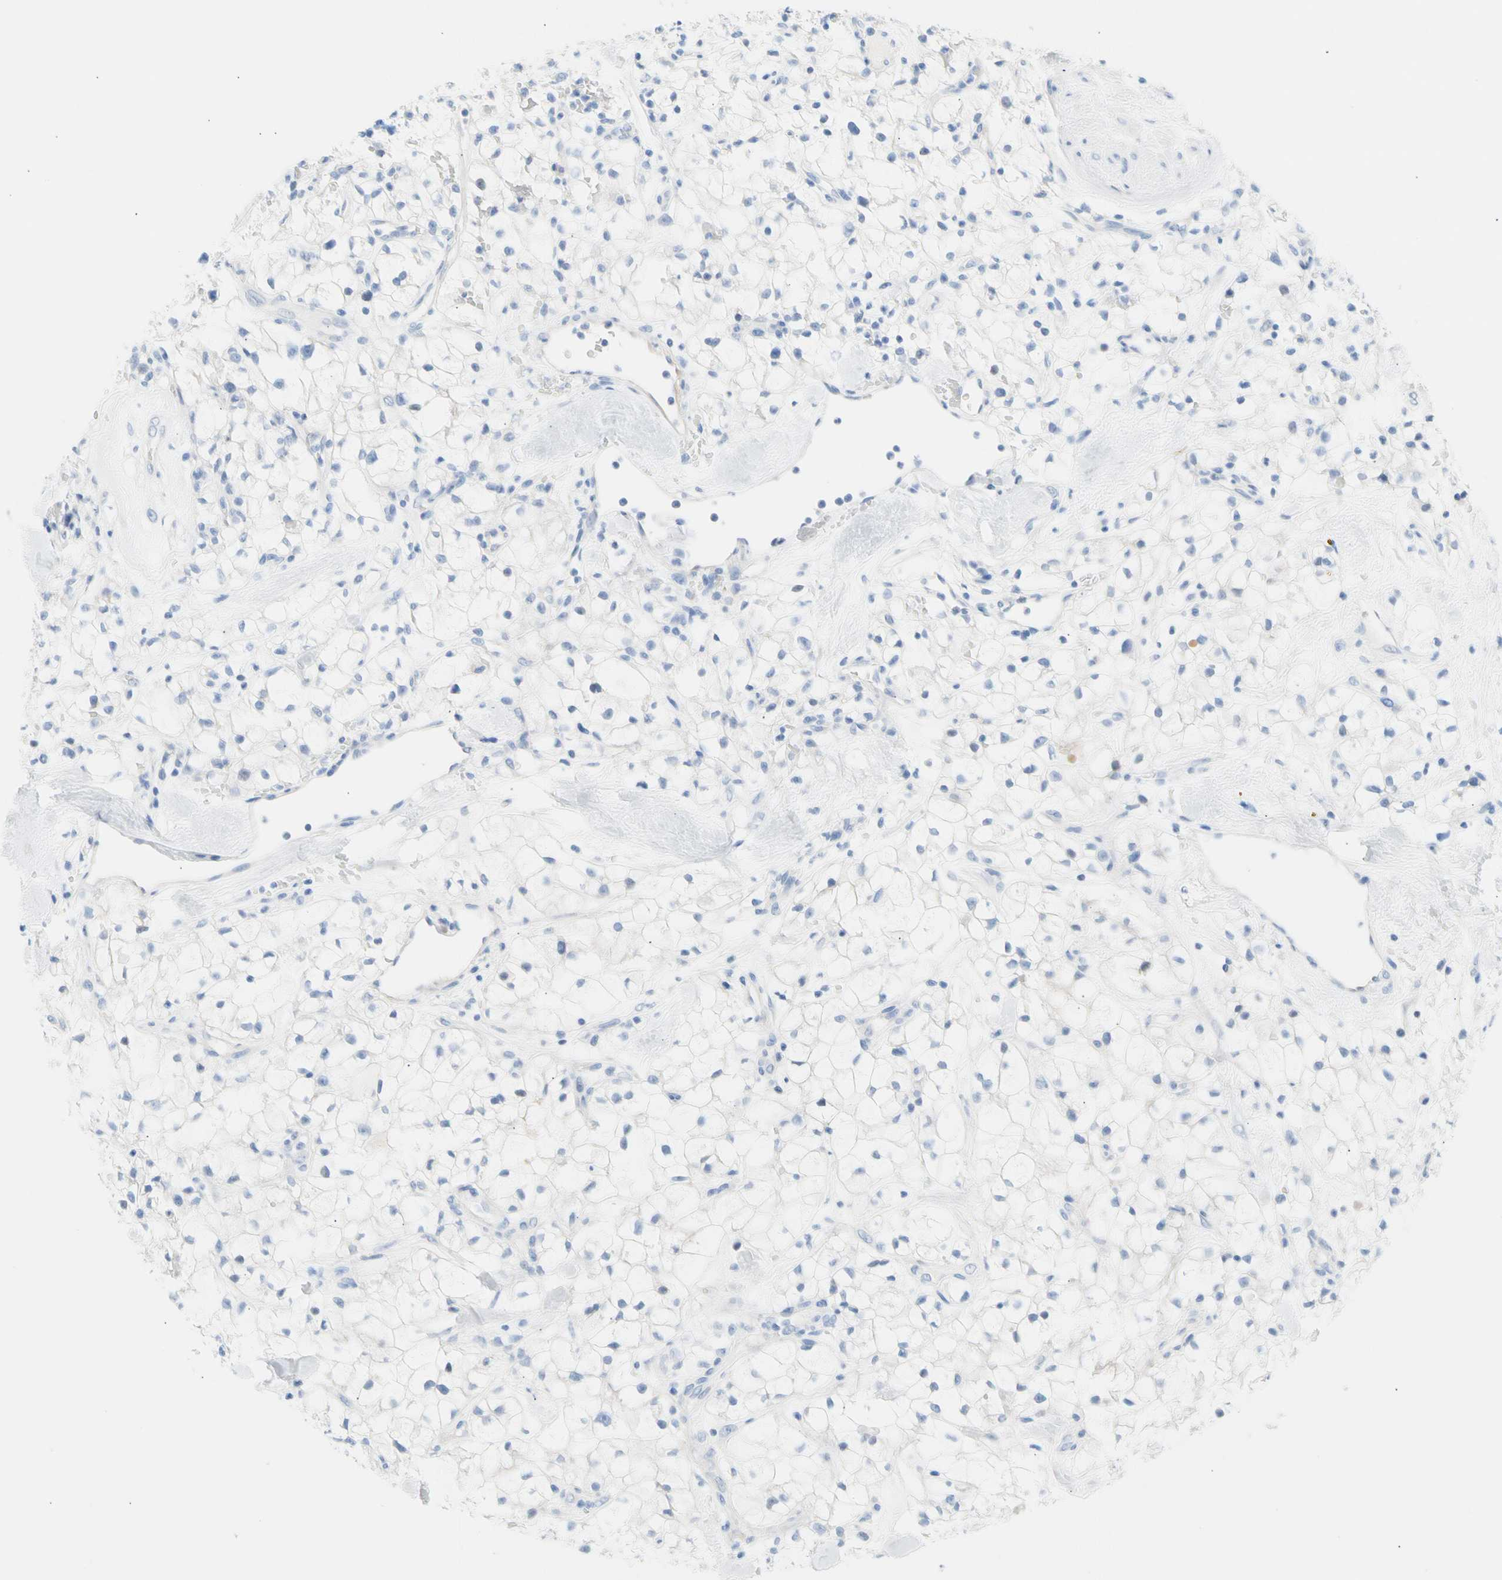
{"staining": {"intensity": "negative", "quantity": "none", "location": "none"}, "tissue": "renal cancer", "cell_type": "Tumor cells", "image_type": "cancer", "snomed": [{"axis": "morphology", "description": "Adenocarcinoma, NOS"}, {"axis": "topography", "description": "Kidney"}], "caption": "Tumor cells are negative for protein expression in human renal cancer (adenocarcinoma).", "gene": "CEL", "patient": {"sex": "female", "age": 60}}